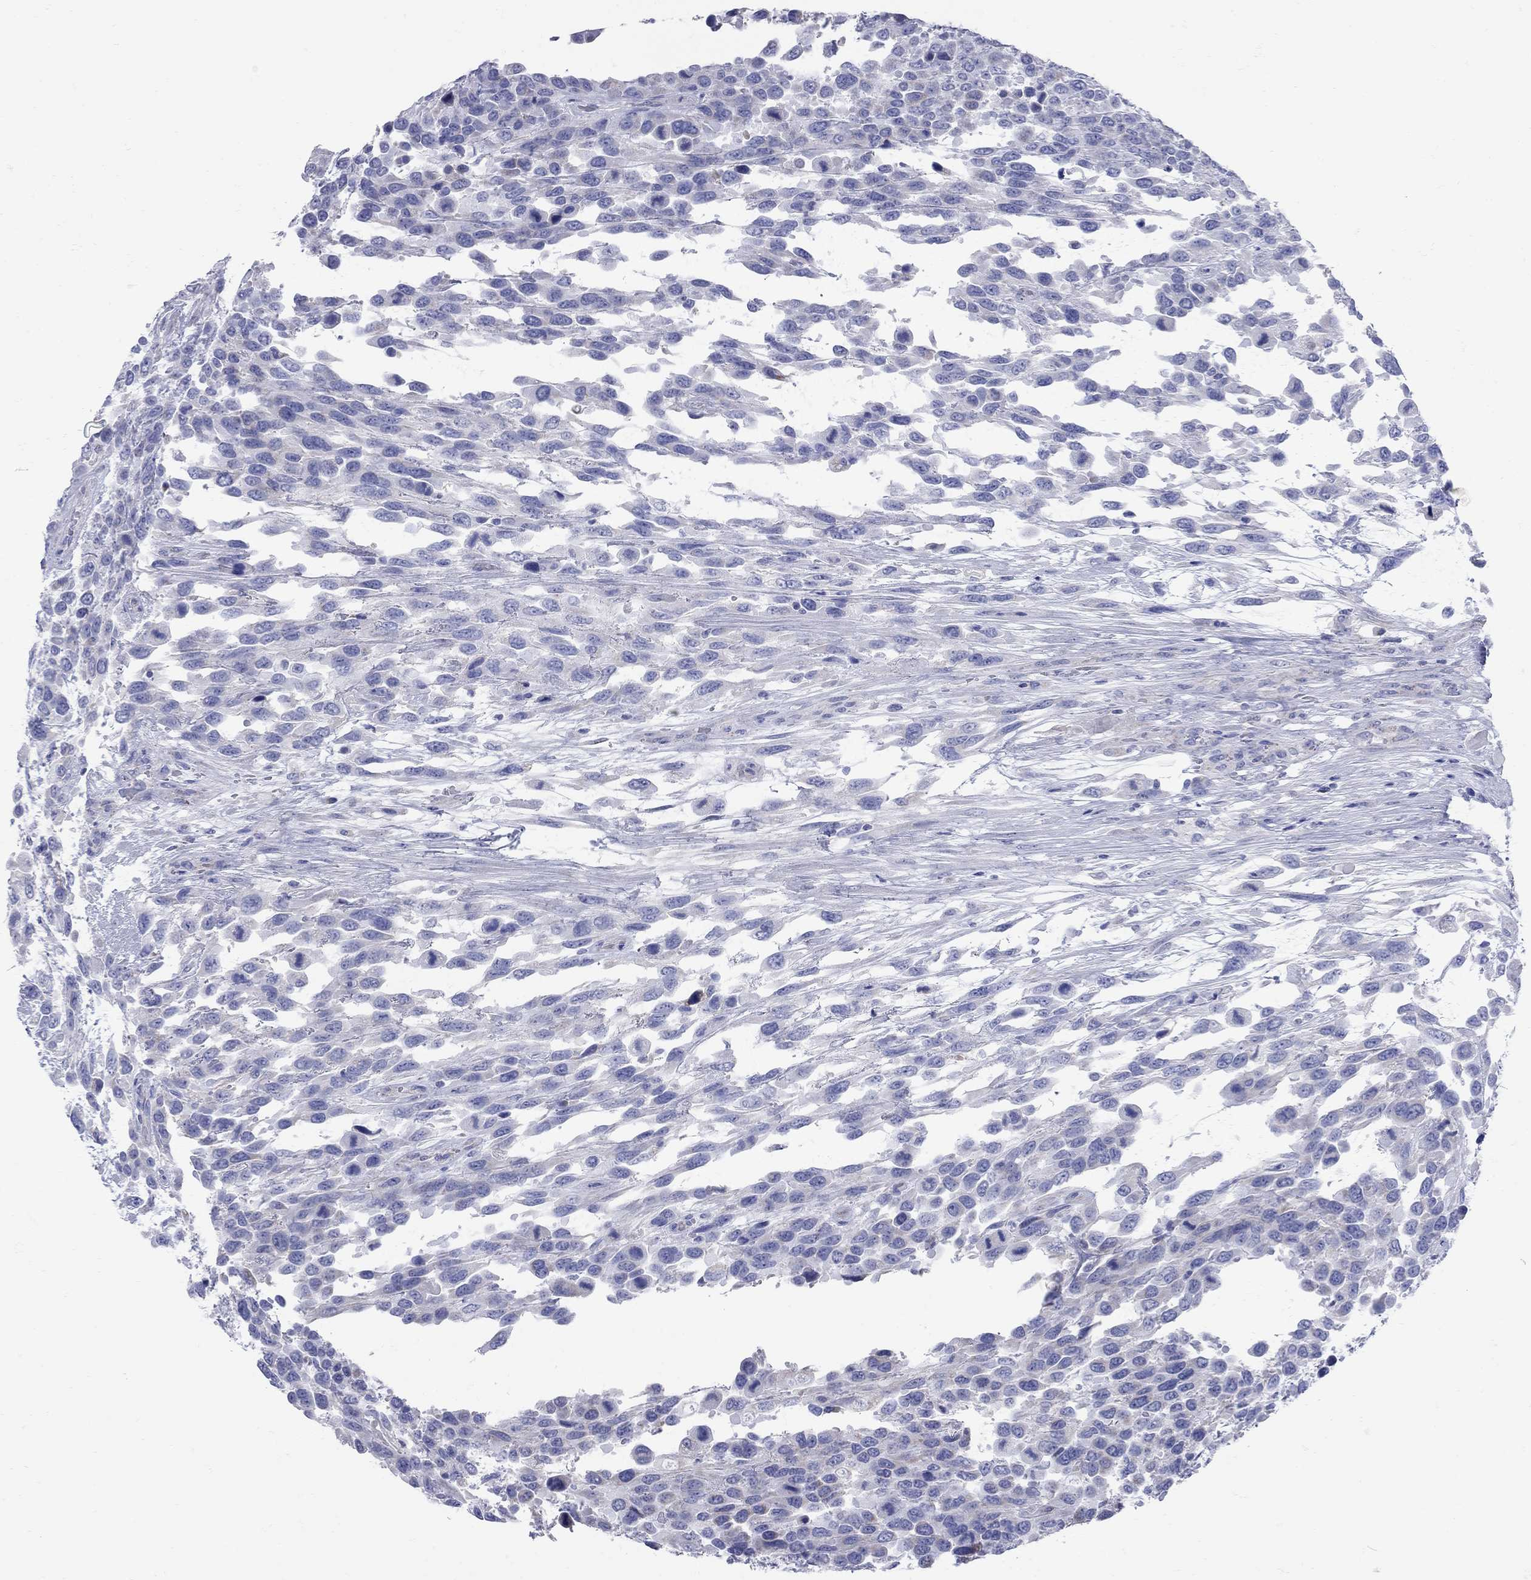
{"staining": {"intensity": "negative", "quantity": "none", "location": "none"}, "tissue": "urothelial cancer", "cell_type": "Tumor cells", "image_type": "cancer", "snomed": [{"axis": "morphology", "description": "Urothelial carcinoma, High grade"}, {"axis": "topography", "description": "Urinary bladder"}], "caption": "DAB (3,3'-diaminobenzidine) immunohistochemical staining of human urothelial cancer demonstrates no significant staining in tumor cells.", "gene": "PDZD3", "patient": {"sex": "female", "age": 70}}